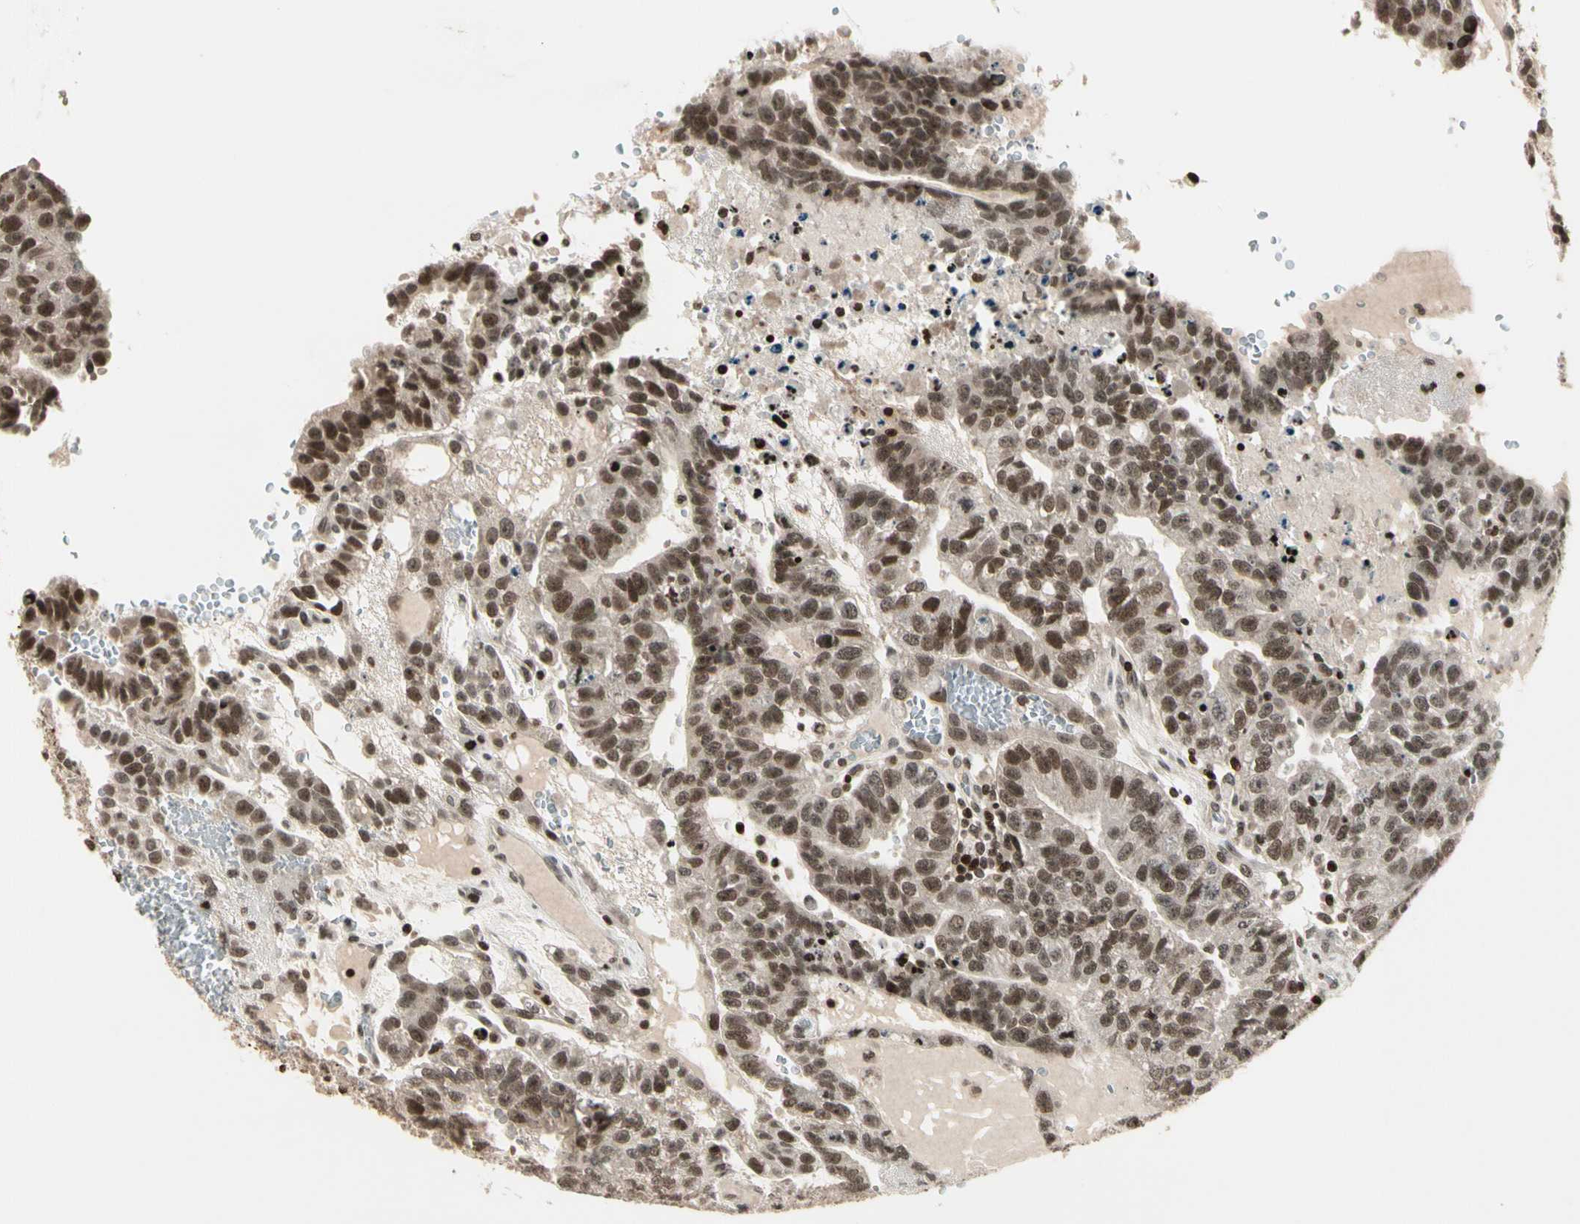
{"staining": {"intensity": "moderate", "quantity": ">75%", "location": "nuclear"}, "tissue": "testis cancer", "cell_type": "Tumor cells", "image_type": "cancer", "snomed": [{"axis": "morphology", "description": "Seminoma, NOS"}, {"axis": "morphology", "description": "Carcinoma, Embryonal, NOS"}, {"axis": "topography", "description": "Testis"}], "caption": "Protein staining by immunohistochemistry demonstrates moderate nuclear expression in approximately >75% of tumor cells in testis embryonal carcinoma.", "gene": "TSHZ3", "patient": {"sex": "male", "age": 52}}